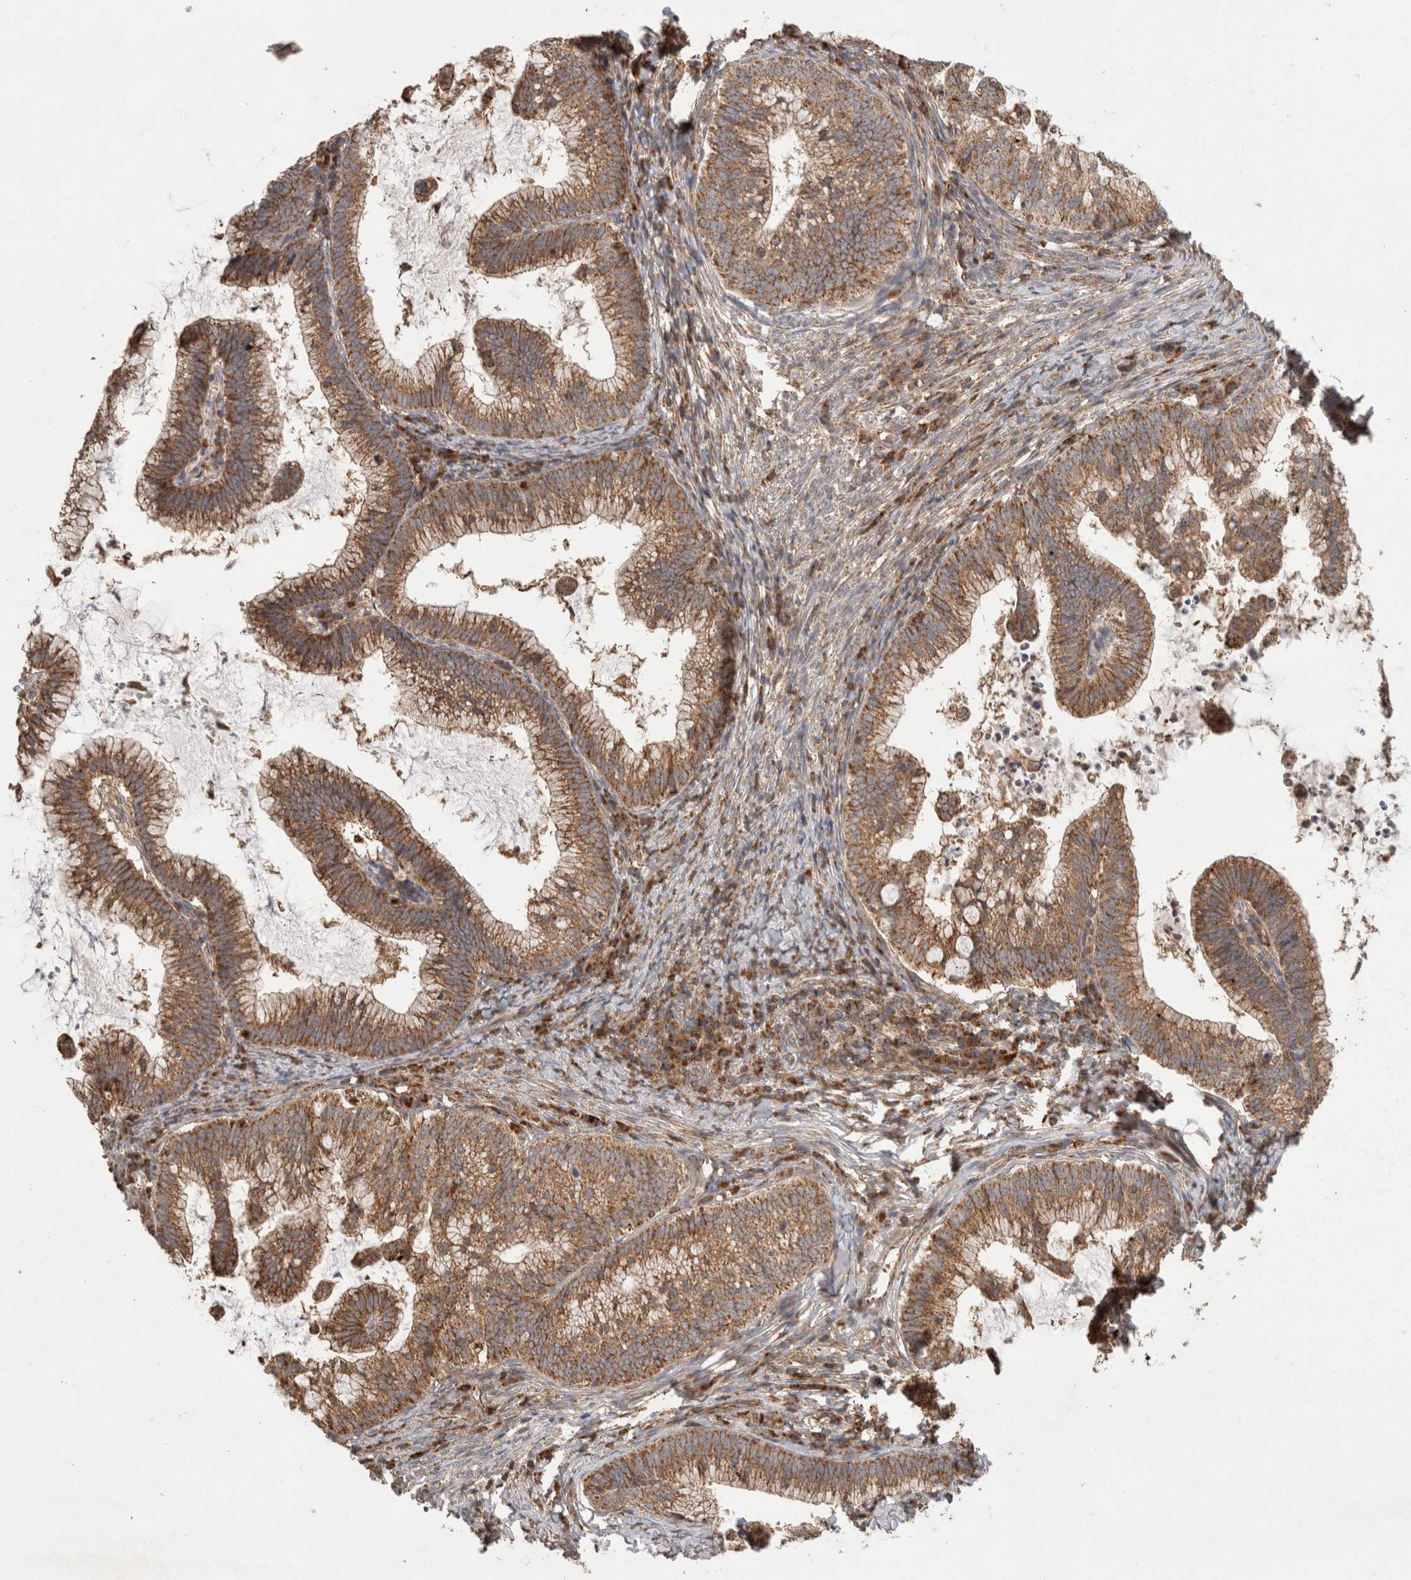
{"staining": {"intensity": "strong", "quantity": ">75%", "location": "cytoplasmic/membranous"}, "tissue": "cervical cancer", "cell_type": "Tumor cells", "image_type": "cancer", "snomed": [{"axis": "morphology", "description": "Adenocarcinoma, NOS"}, {"axis": "topography", "description": "Cervix"}], "caption": "Immunohistochemistry (IHC) (DAB) staining of human adenocarcinoma (cervical) demonstrates strong cytoplasmic/membranous protein positivity in approximately >75% of tumor cells. (IHC, brightfield microscopy, high magnification).", "gene": "IMMP2L", "patient": {"sex": "female", "age": 36}}